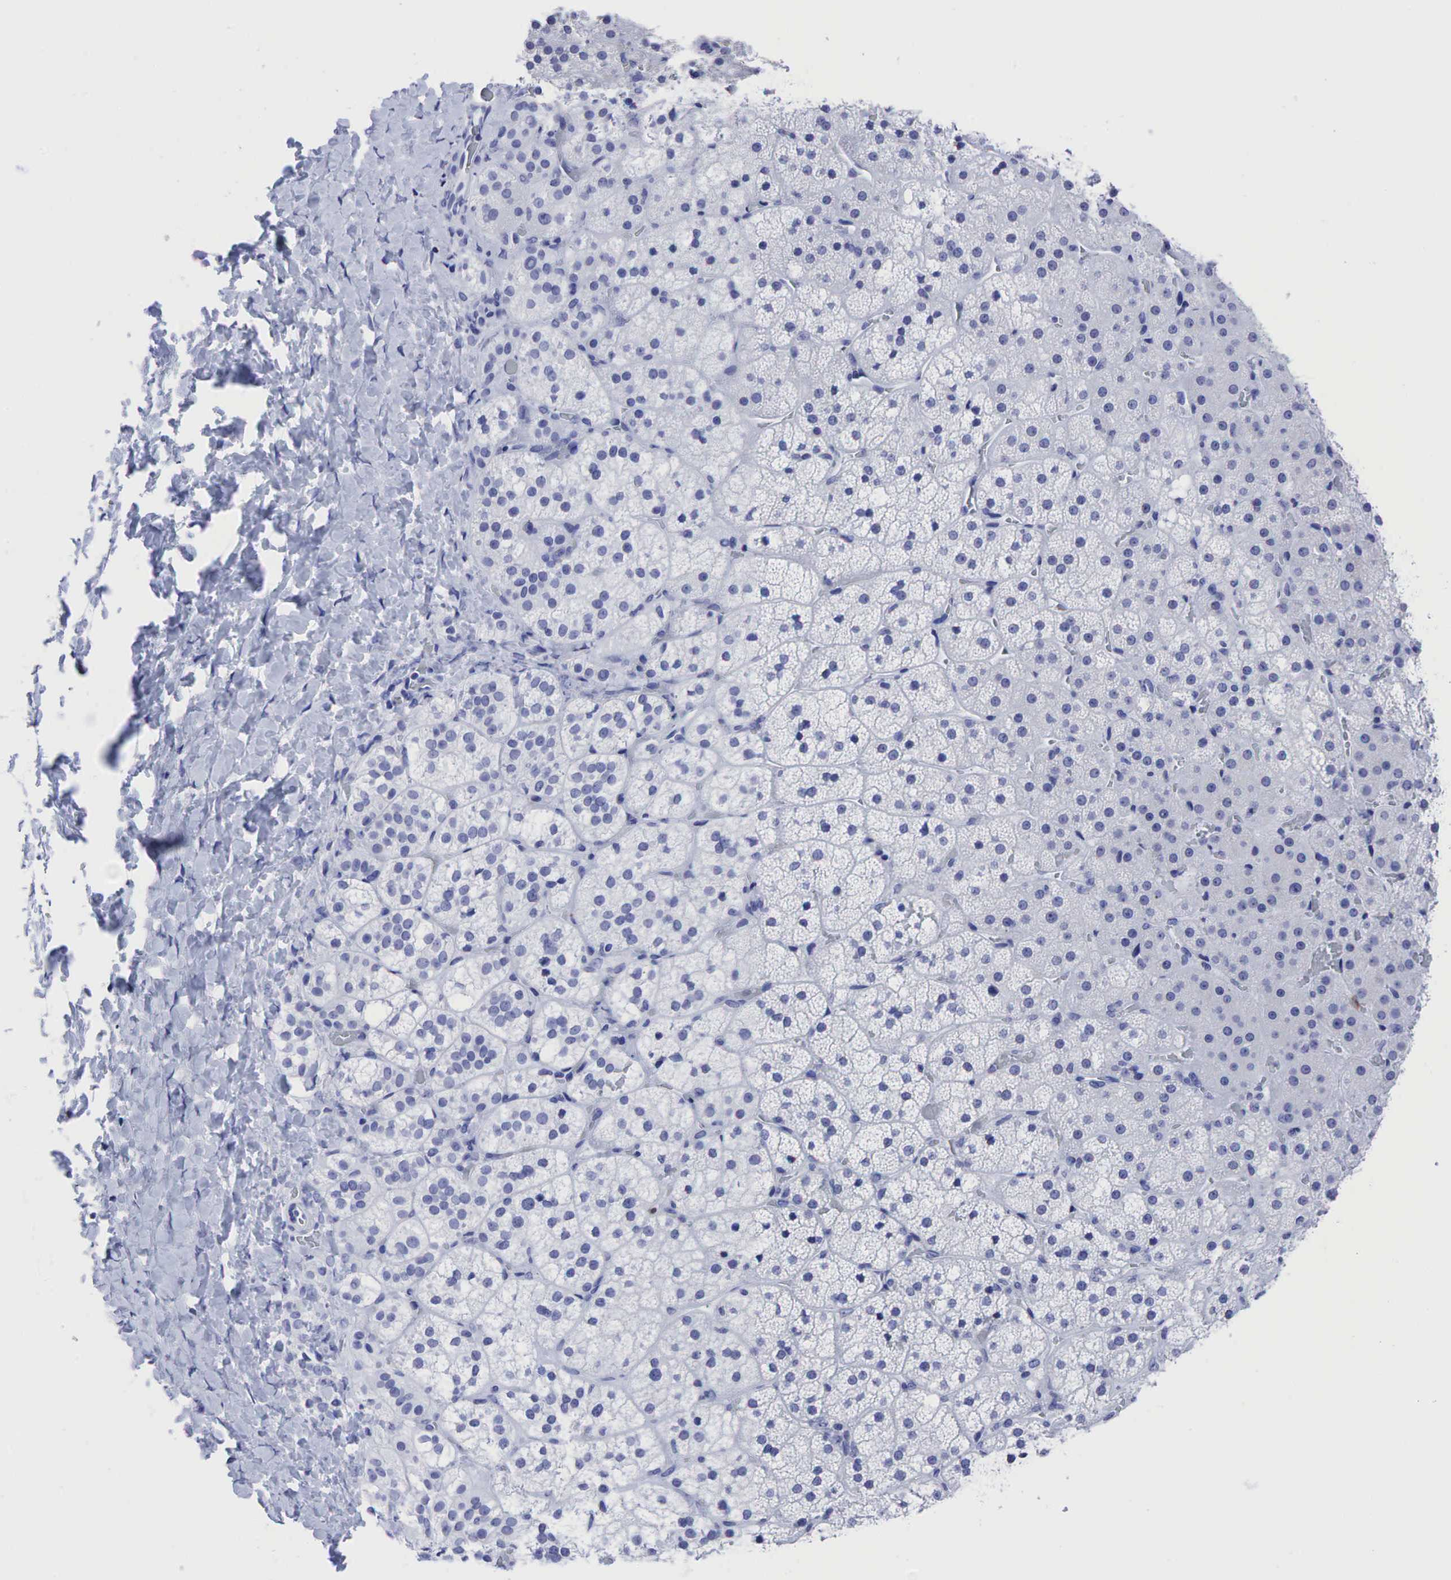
{"staining": {"intensity": "negative", "quantity": "none", "location": "none"}, "tissue": "adrenal gland", "cell_type": "Glandular cells", "image_type": "normal", "snomed": [{"axis": "morphology", "description": "Normal tissue, NOS"}, {"axis": "topography", "description": "Adrenal gland"}], "caption": "The micrograph reveals no significant positivity in glandular cells of adrenal gland.", "gene": "TNFRSF8", "patient": {"sex": "male", "age": 53}}